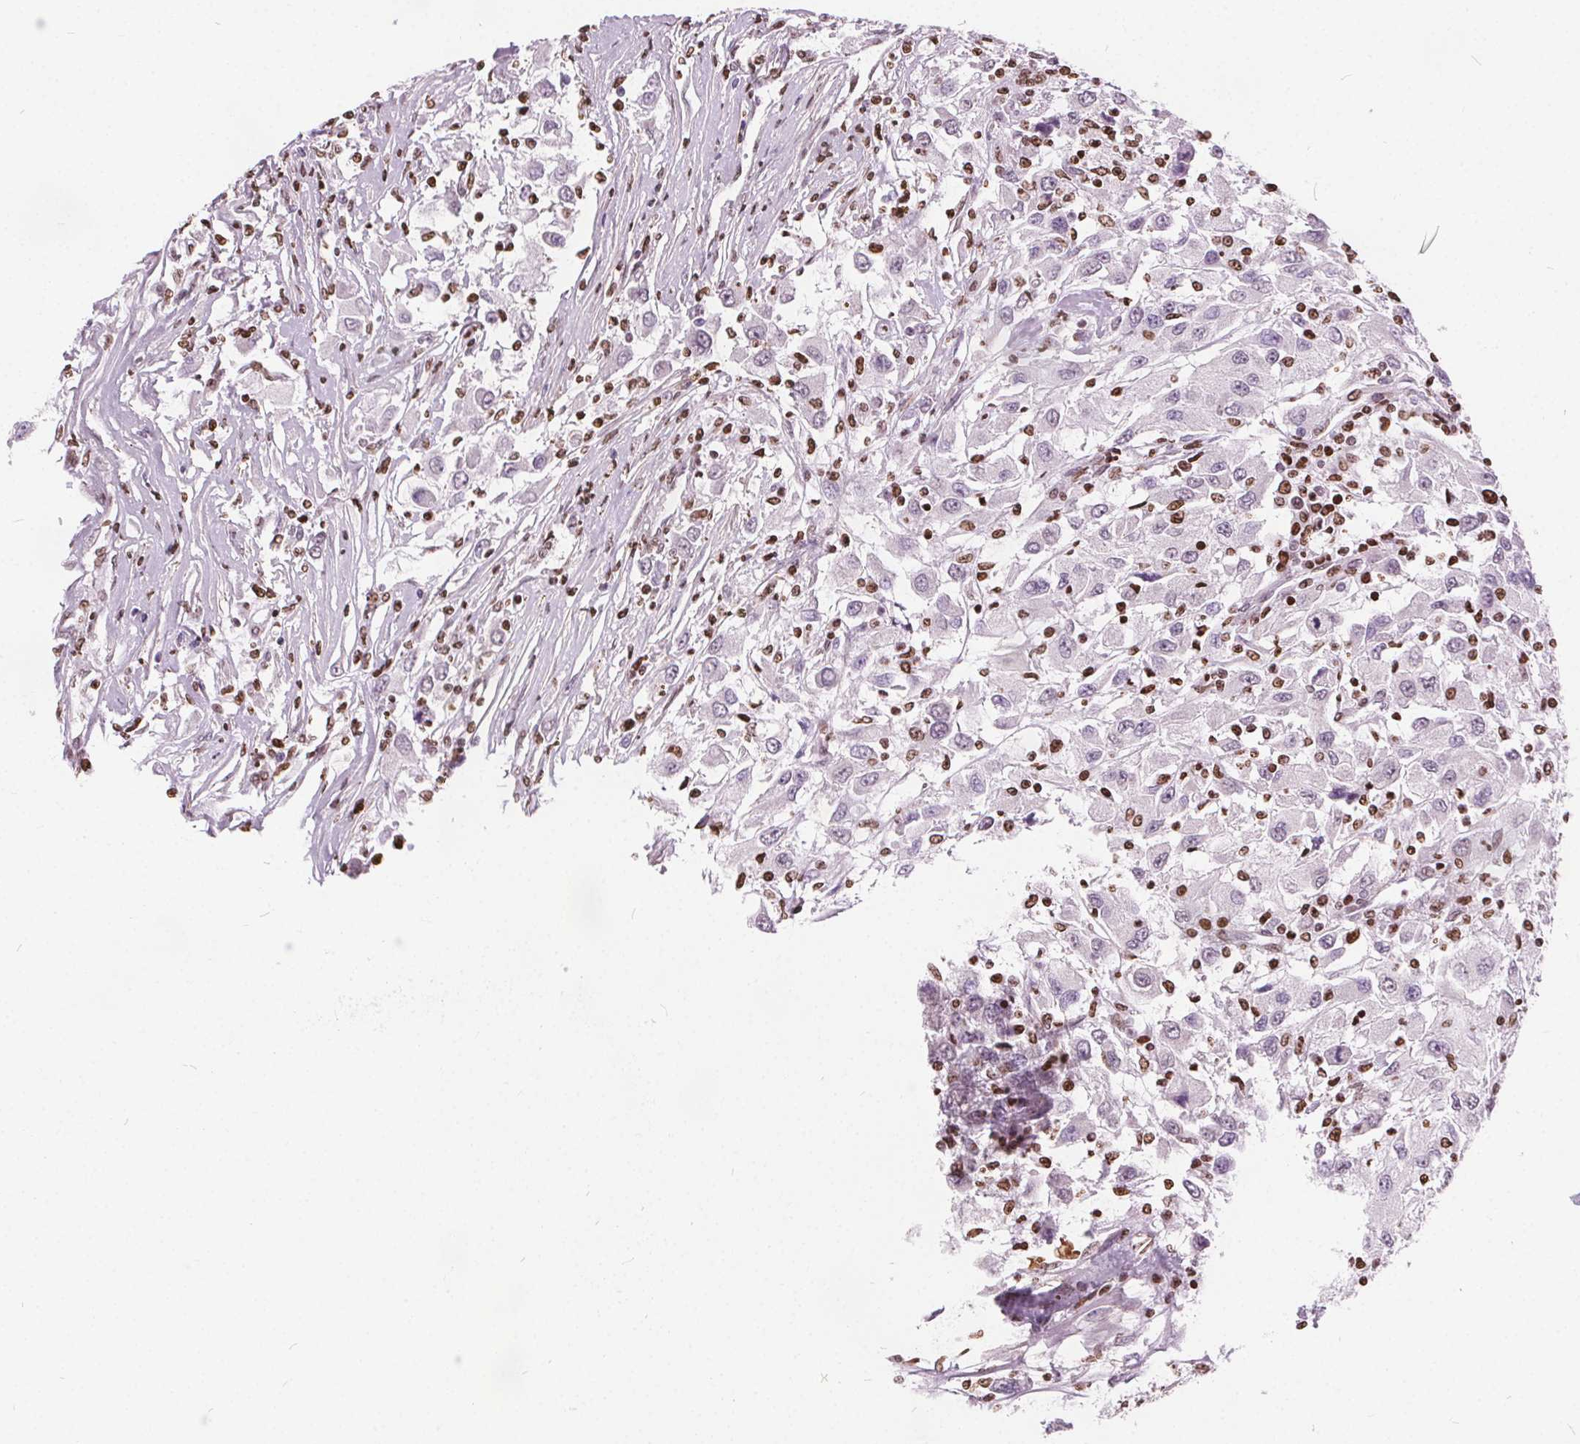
{"staining": {"intensity": "negative", "quantity": "none", "location": "none"}, "tissue": "renal cancer", "cell_type": "Tumor cells", "image_type": "cancer", "snomed": [{"axis": "morphology", "description": "Adenocarcinoma, NOS"}, {"axis": "topography", "description": "Kidney"}], "caption": "Renal adenocarcinoma was stained to show a protein in brown. There is no significant expression in tumor cells.", "gene": "ISLR2", "patient": {"sex": "female", "age": 67}}